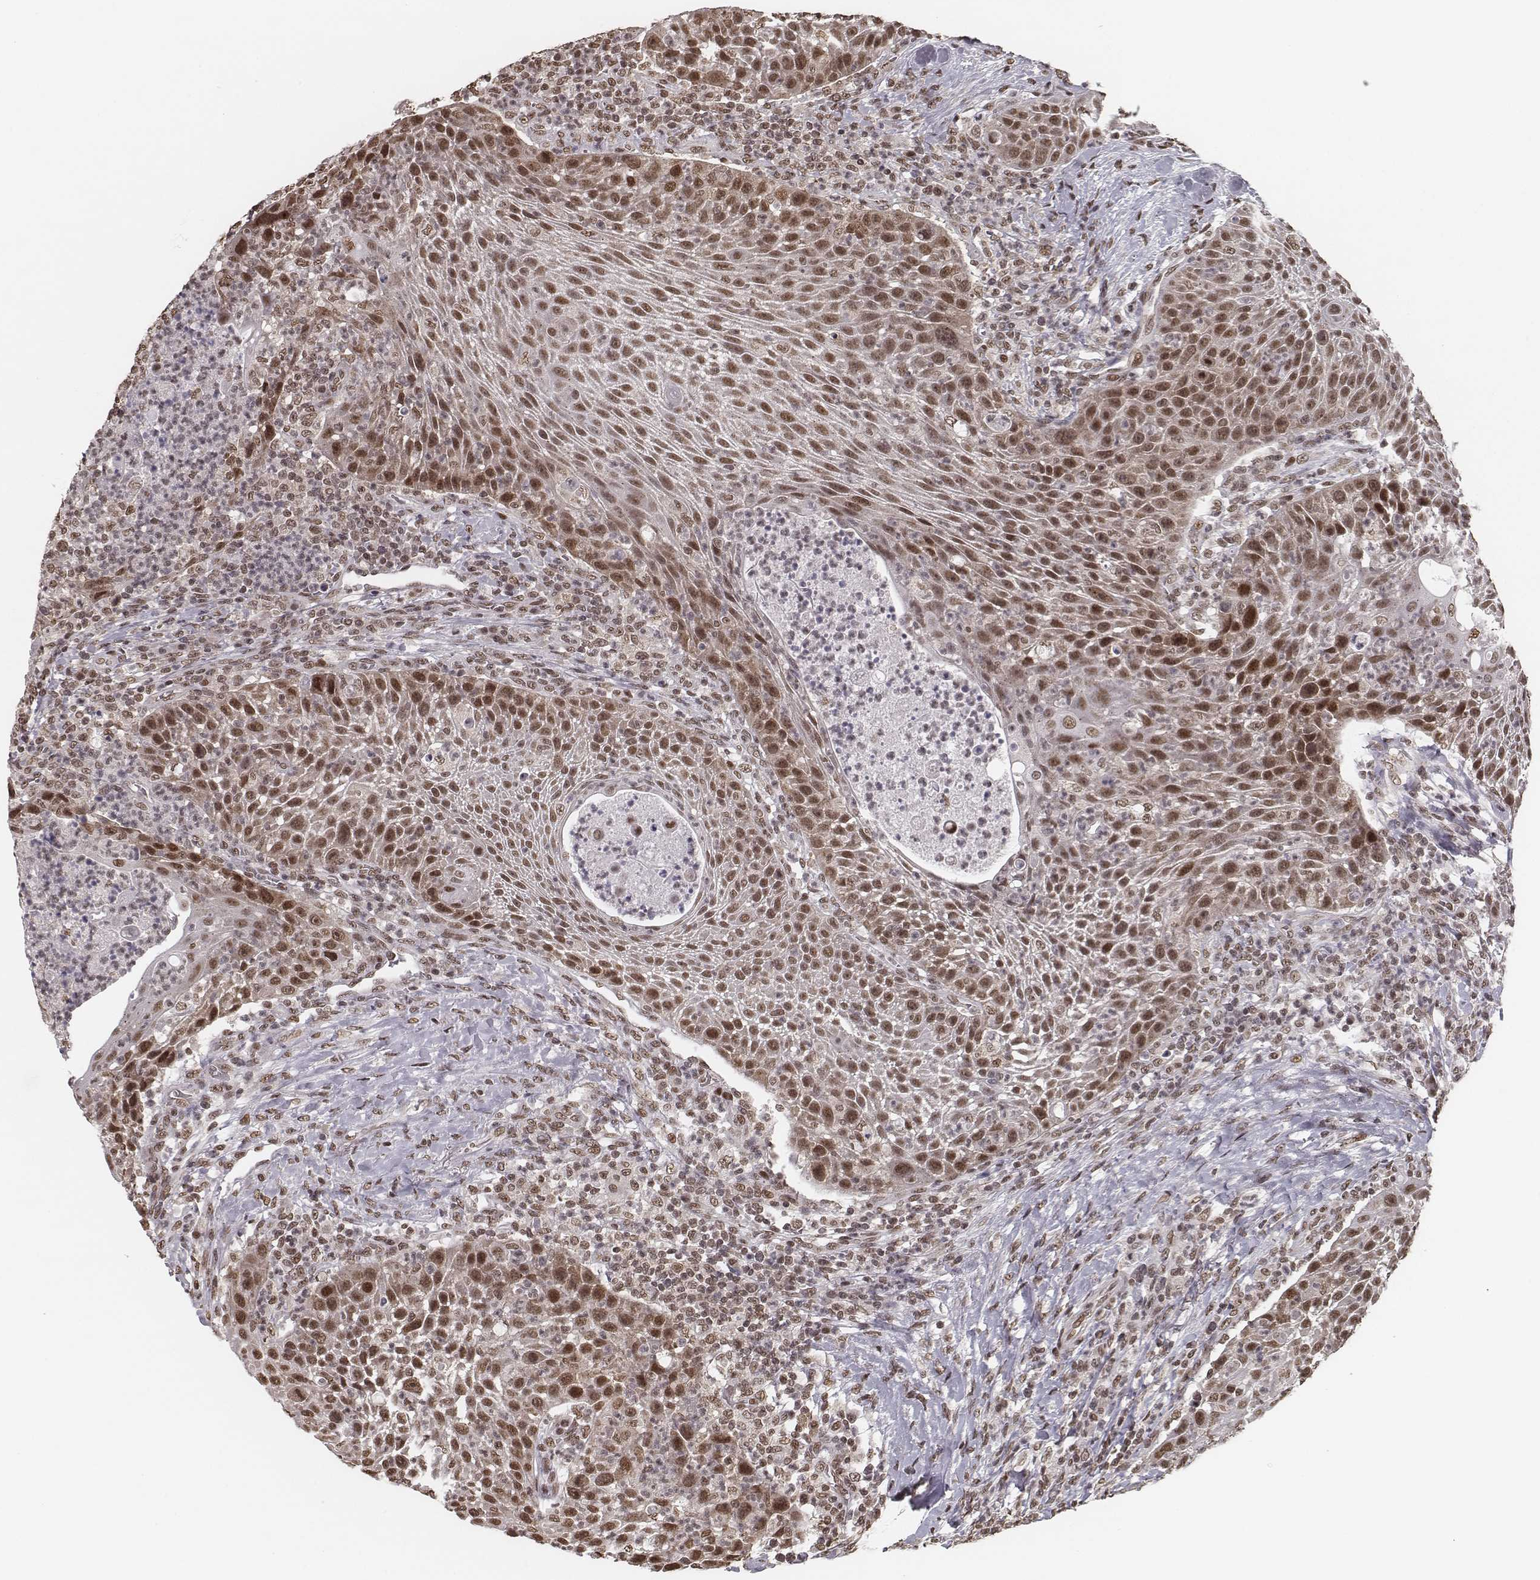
{"staining": {"intensity": "moderate", "quantity": ">75%", "location": "nuclear"}, "tissue": "head and neck cancer", "cell_type": "Tumor cells", "image_type": "cancer", "snomed": [{"axis": "morphology", "description": "Squamous cell carcinoma, NOS"}, {"axis": "topography", "description": "Head-Neck"}], "caption": "Head and neck cancer (squamous cell carcinoma) was stained to show a protein in brown. There is medium levels of moderate nuclear expression in about >75% of tumor cells.", "gene": "HMGA2", "patient": {"sex": "male", "age": 69}}